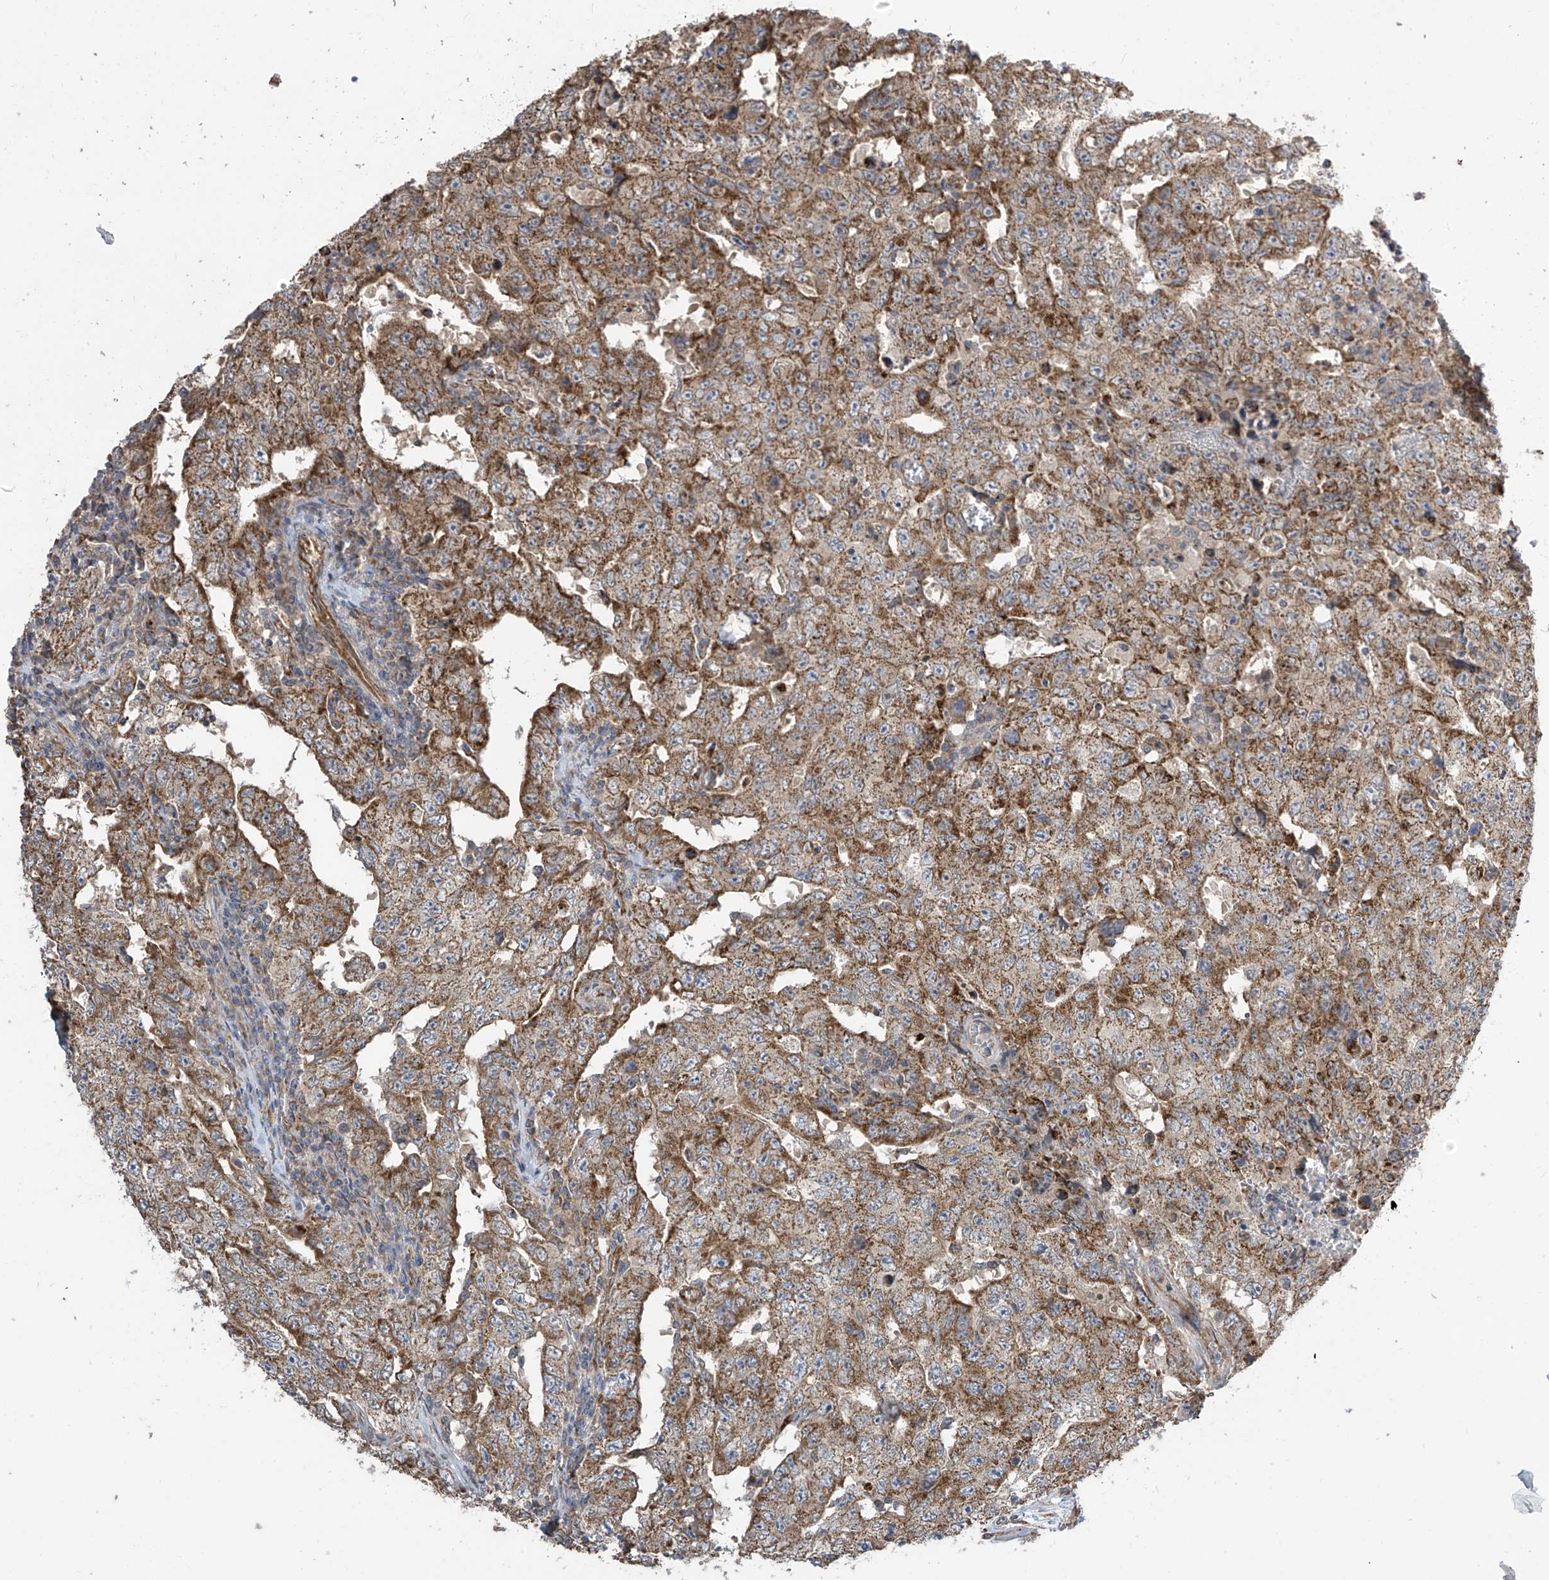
{"staining": {"intensity": "moderate", "quantity": ">75%", "location": "cytoplasmic/membranous"}, "tissue": "testis cancer", "cell_type": "Tumor cells", "image_type": "cancer", "snomed": [{"axis": "morphology", "description": "Carcinoma, Embryonal, NOS"}, {"axis": "topography", "description": "Testis"}], "caption": "This micrograph exhibits embryonal carcinoma (testis) stained with immunohistochemistry (IHC) to label a protein in brown. The cytoplasmic/membranous of tumor cells show moderate positivity for the protein. Nuclei are counter-stained blue.", "gene": "PNPT1", "patient": {"sex": "male", "age": 26}}